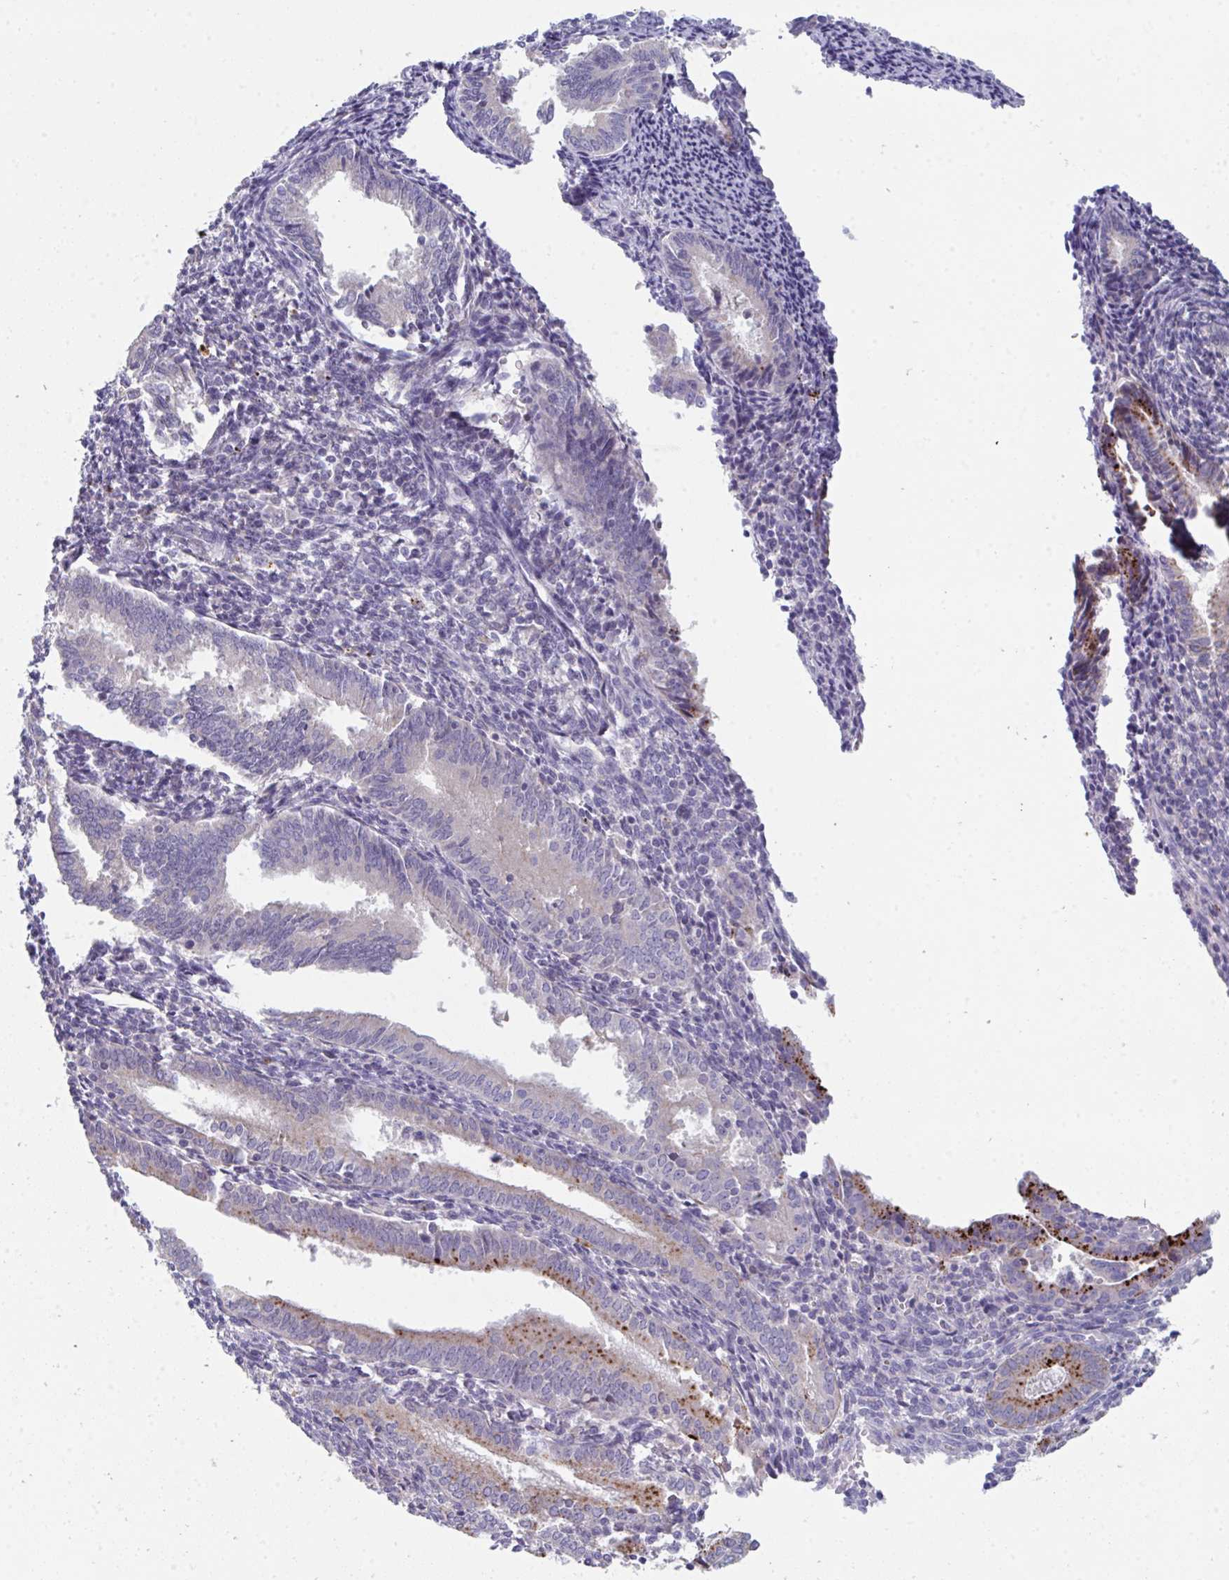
{"staining": {"intensity": "negative", "quantity": "none", "location": "none"}, "tissue": "endometrium", "cell_type": "Cells in endometrial stroma", "image_type": "normal", "snomed": [{"axis": "morphology", "description": "Normal tissue, NOS"}, {"axis": "topography", "description": "Endometrium"}], "caption": "IHC photomicrograph of benign human endometrium stained for a protein (brown), which demonstrates no staining in cells in endometrial stroma.", "gene": "HGFAC", "patient": {"sex": "female", "age": 41}}